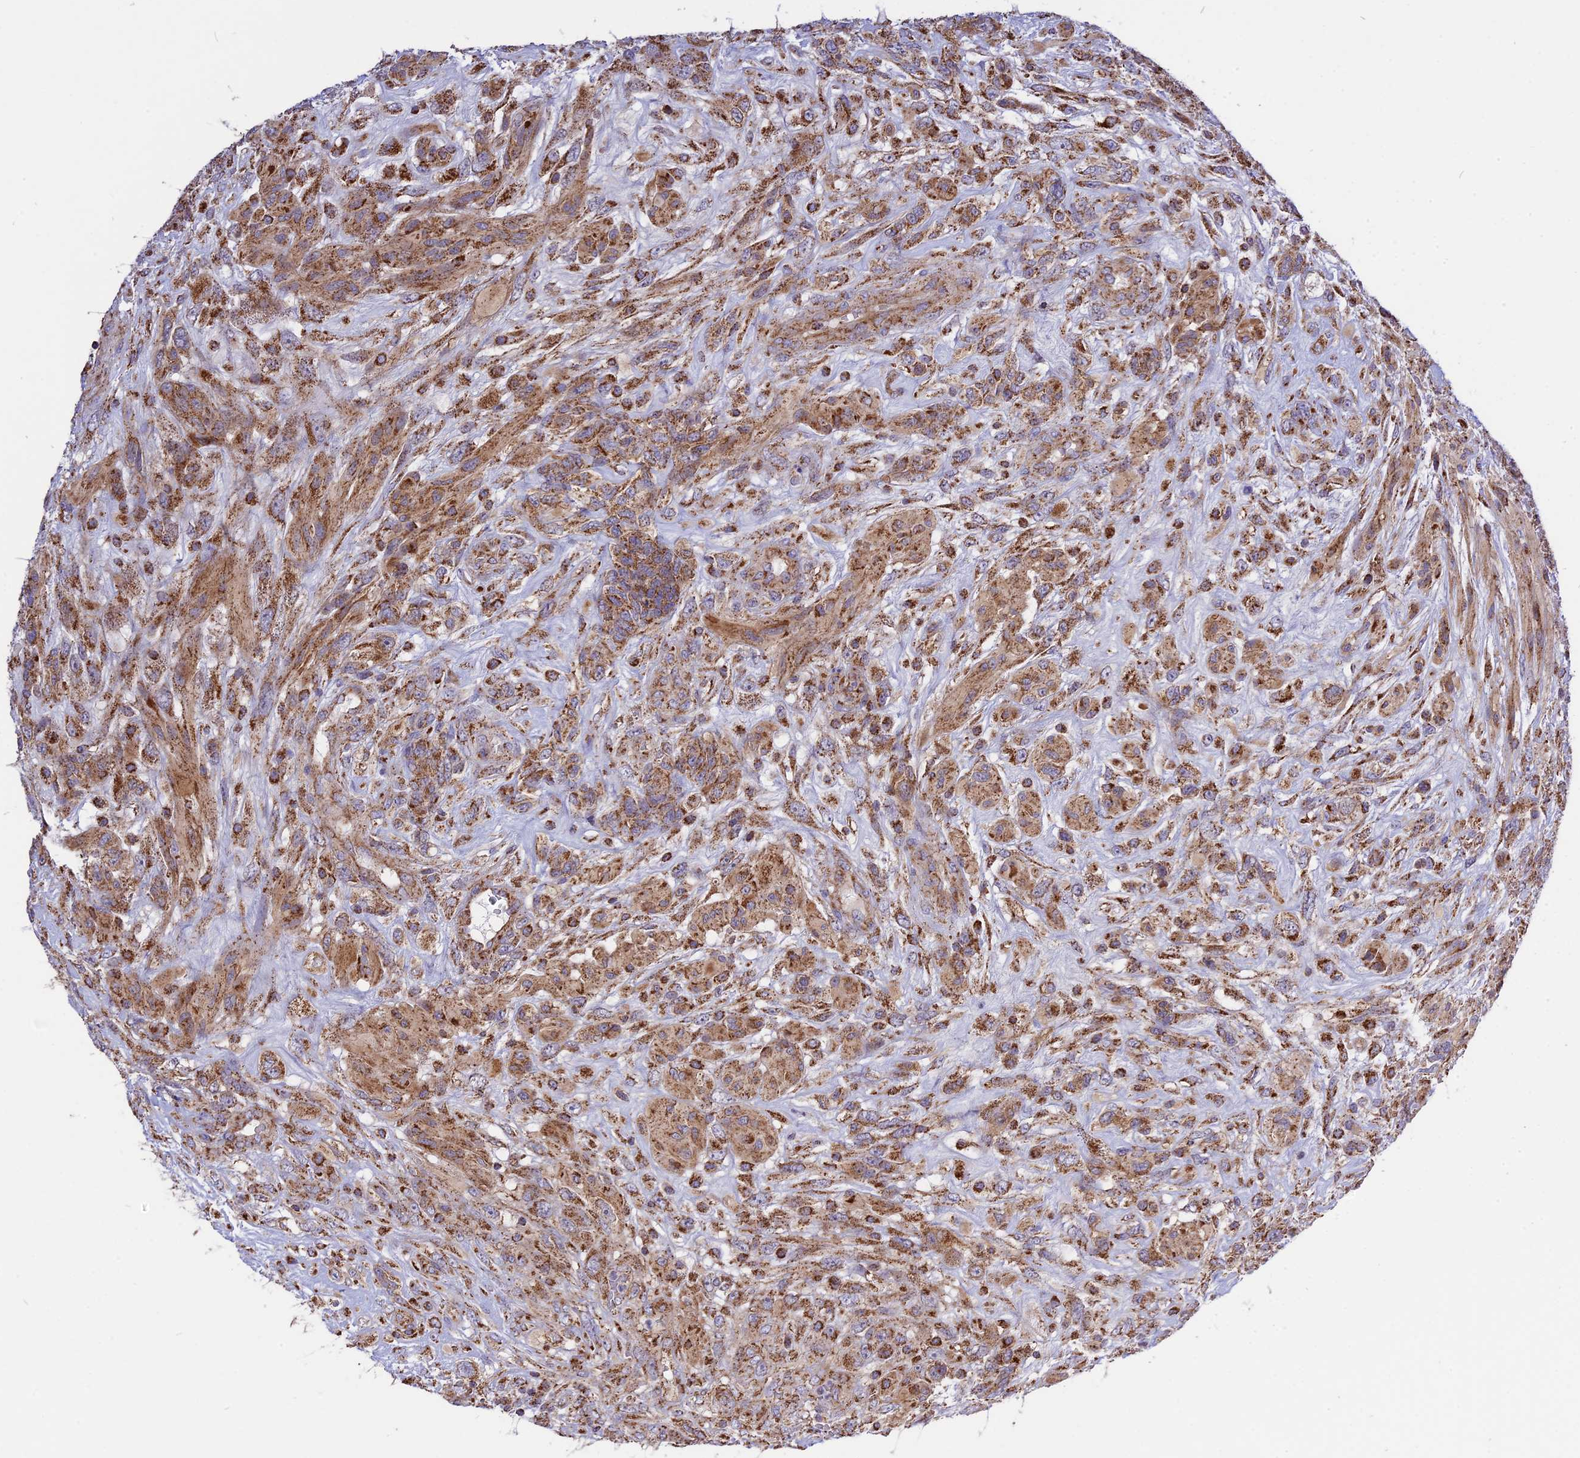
{"staining": {"intensity": "moderate", "quantity": ">75%", "location": "cytoplasmic/membranous"}, "tissue": "glioma", "cell_type": "Tumor cells", "image_type": "cancer", "snomed": [{"axis": "morphology", "description": "Glioma, malignant, High grade"}, {"axis": "topography", "description": "Brain"}], "caption": "Glioma stained with IHC shows moderate cytoplasmic/membranous expression in about >75% of tumor cells.", "gene": "TTC4", "patient": {"sex": "male", "age": 61}}